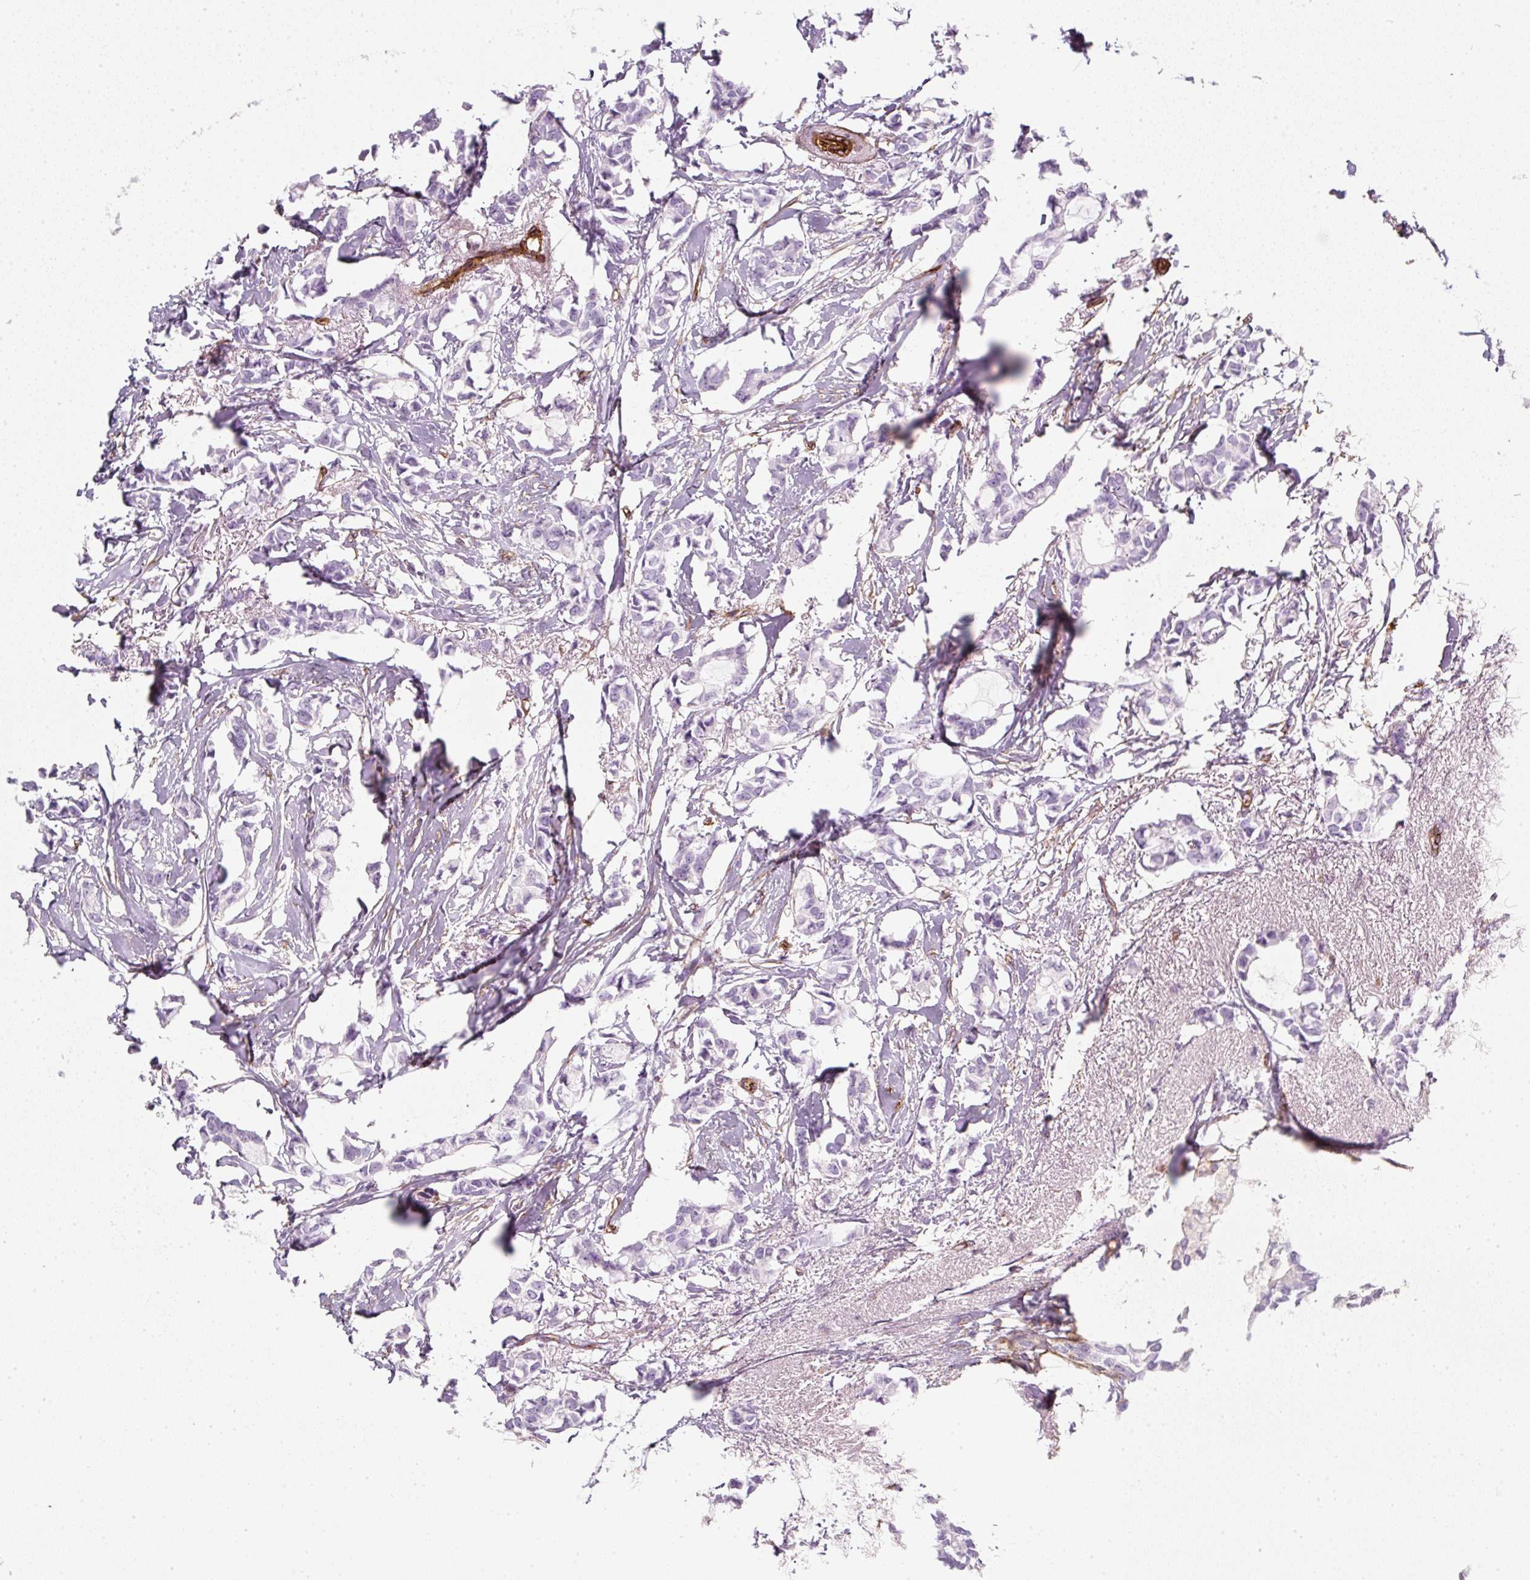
{"staining": {"intensity": "negative", "quantity": "none", "location": "none"}, "tissue": "breast cancer", "cell_type": "Tumor cells", "image_type": "cancer", "snomed": [{"axis": "morphology", "description": "Duct carcinoma"}, {"axis": "topography", "description": "Breast"}], "caption": "Immunohistochemistry (IHC) micrograph of breast cancer (infiltrating ductal carcinoma) stained for a protein (brown), which reveals no expression in tumor cells. (Stains: DAB (3,3'-diaminobenzidine) immunohistochemistry with hematoxylin counter stain, Microscopy: brightfield microscopy at high magnification).", "gene": "CAVIN3", "patient": {"sex": "female", "age": 73}}